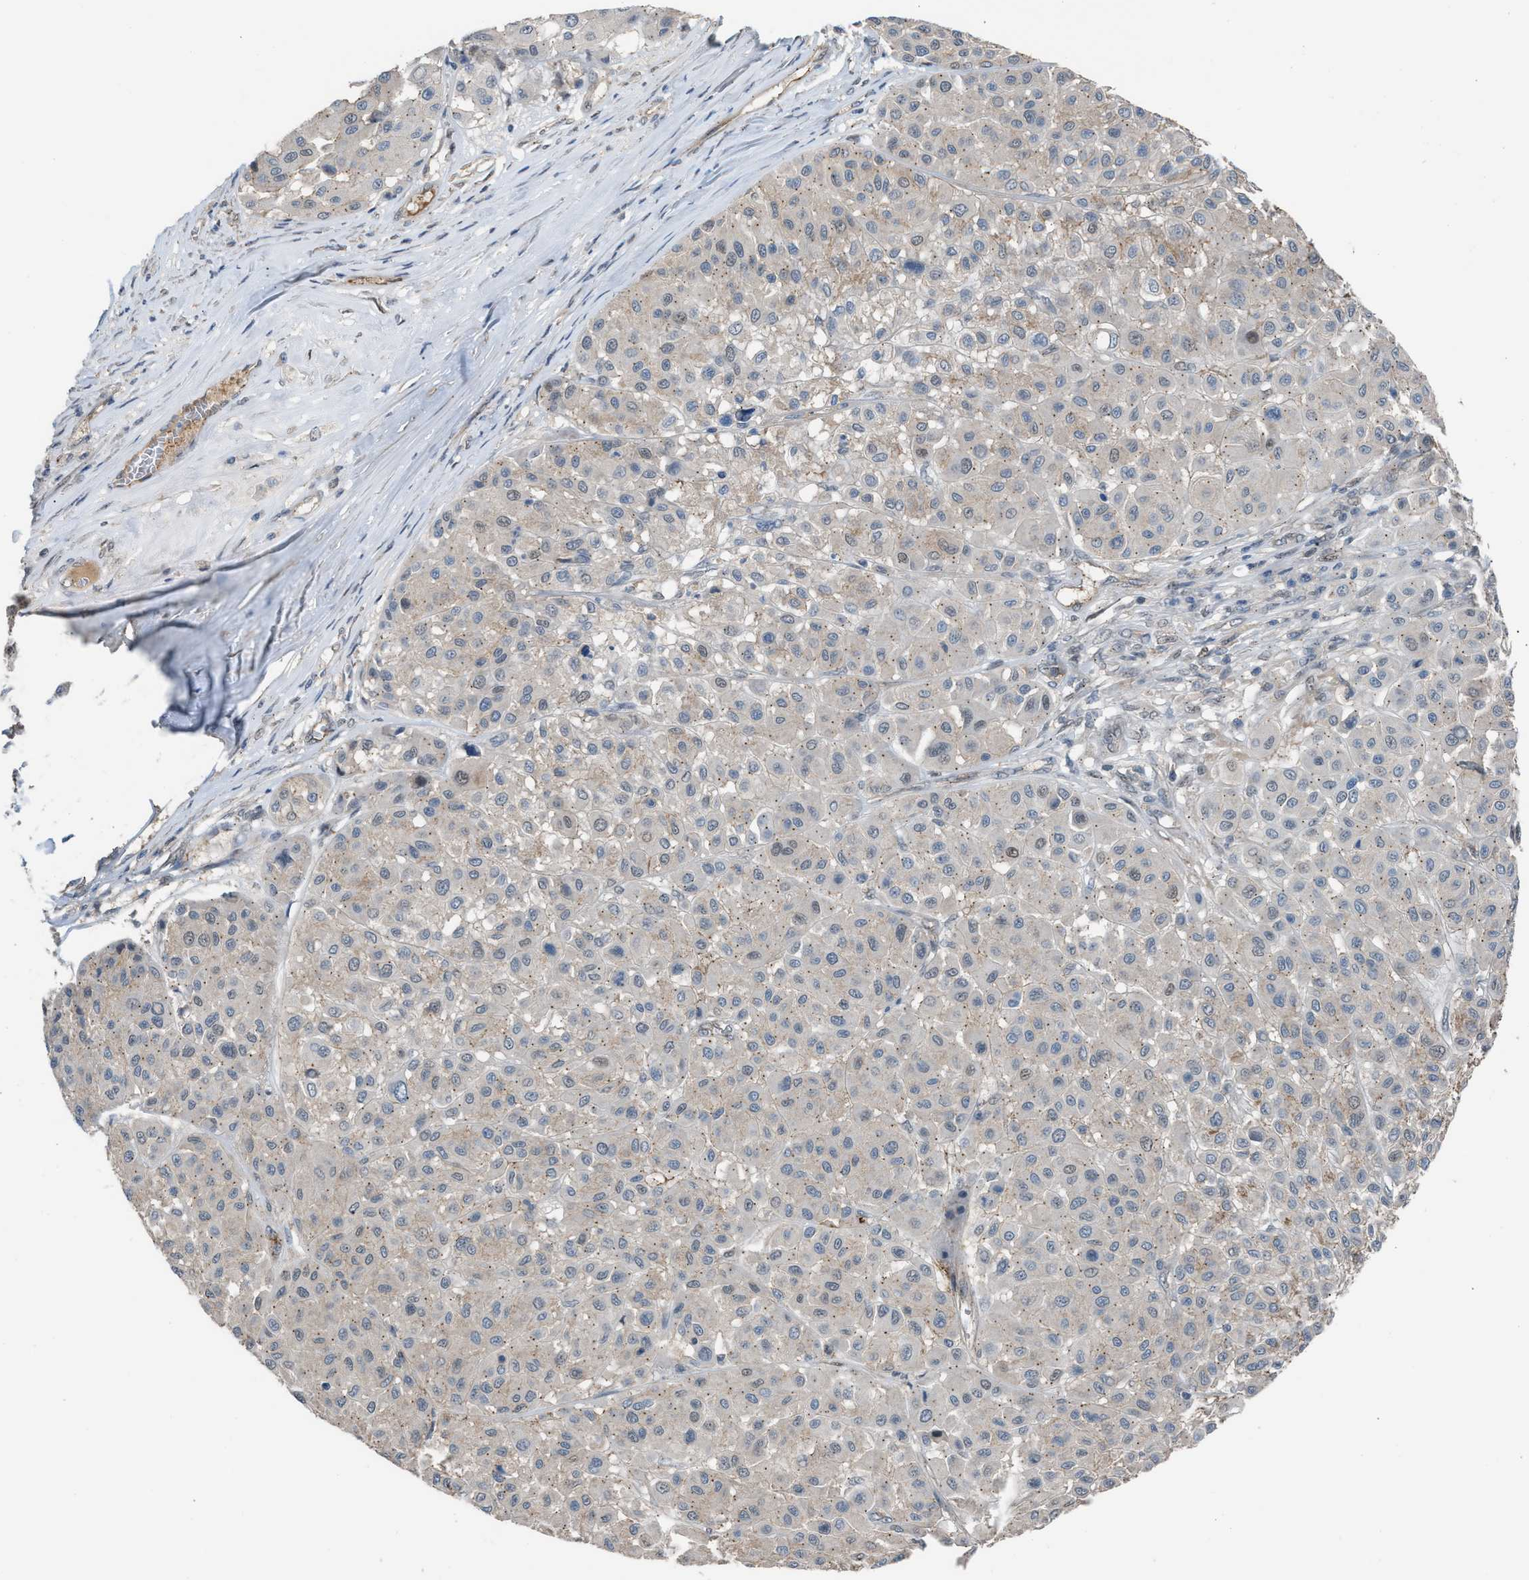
{"staining": {"intensity": "weak", "quantity": "<25%", "location": "nuclear"}, "tissue": "melanoma", "cell_type": "Tumor cells", "image_type": "cancer", "snomed": [{"axis": "morphology", "description": "Malignant melanoma, Metastatic site"}, {"axis": "topography", "description": "Soft tissue"}], "caption": "Histopathology image shows no protein staining in tumor cells of melanoma tissue.", "gene": "CRTC1", "patient": {"sex": "male", "age": 41}}